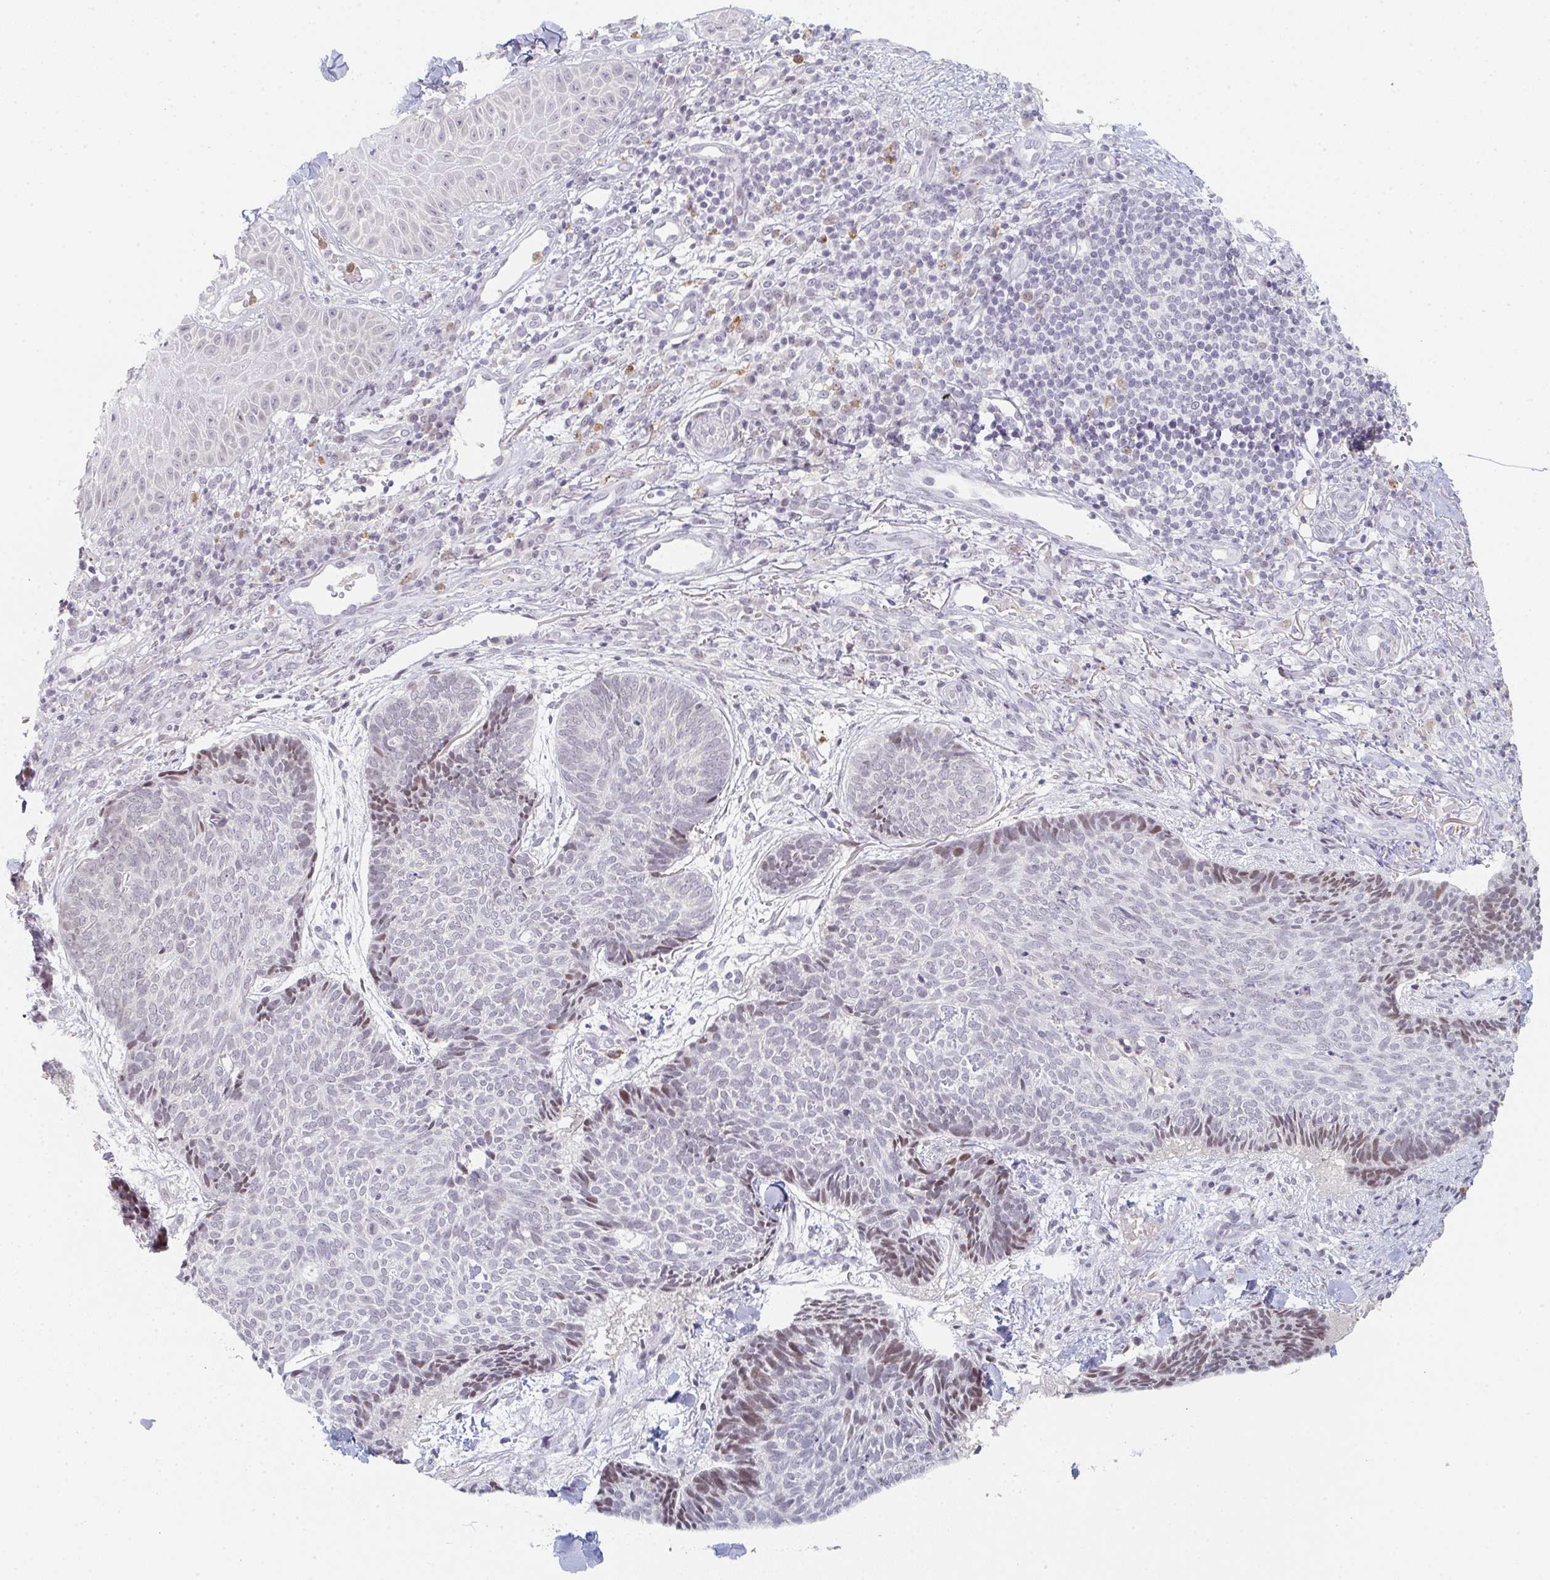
{"staining": {"intensity": "moderate", "quantity": "<25%", "location": "nuclear"}, "tissue": "skin cancer", "cell_type": "Tumor cells", "image_type": "cancer", "snomed": [{"axis": "morphology", "description": "Normal tissue, NOS"}, {"axis": "morphology", "description": "Basal cell carcinoma"}, {"axis": "topography", "description": "Skin"}], "caption": "Skin basal cell carcinoma stained for a protein displays moderate nuclear positivity in tumor cells.", "gene": "LIN54", "patient": {"sex": "male", "age": 50}}